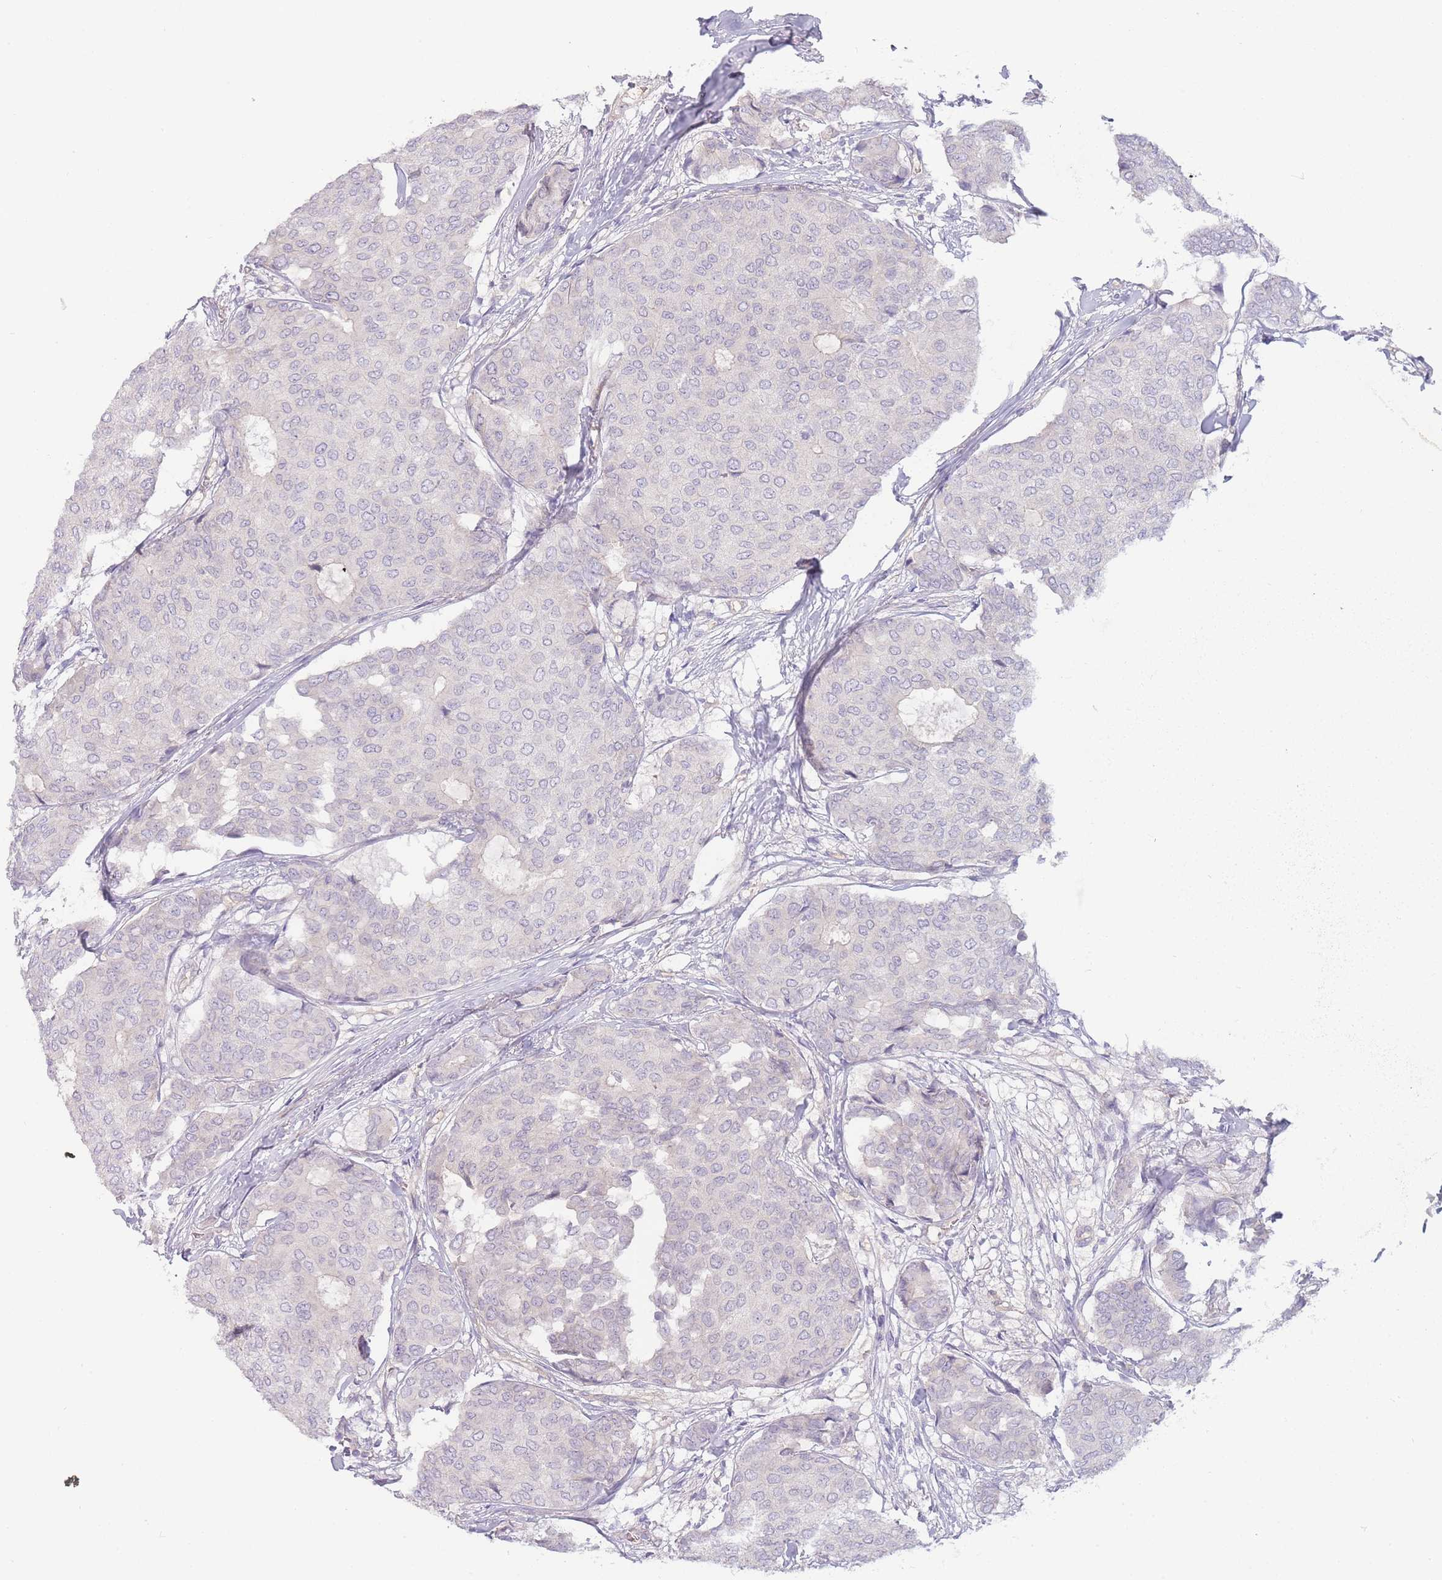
{"staining": {"intensity": "negative", "quantity": "none", "location": "none"}, "tissue": "breast cancer", "cell_type": "Tumor cells", "image_type": "cancer", "snomed": [{"axis": "morphology", "description": "Duct carcinoma"}, {"axis": "topography", "description": "Breast"}], "caption": "Protein analysis of intraductal carcinoma (breast) exhibits no significant expression in tumor cells.", "gene": "SPHKAP", "patient": {"sex": "female", "age": 75}}